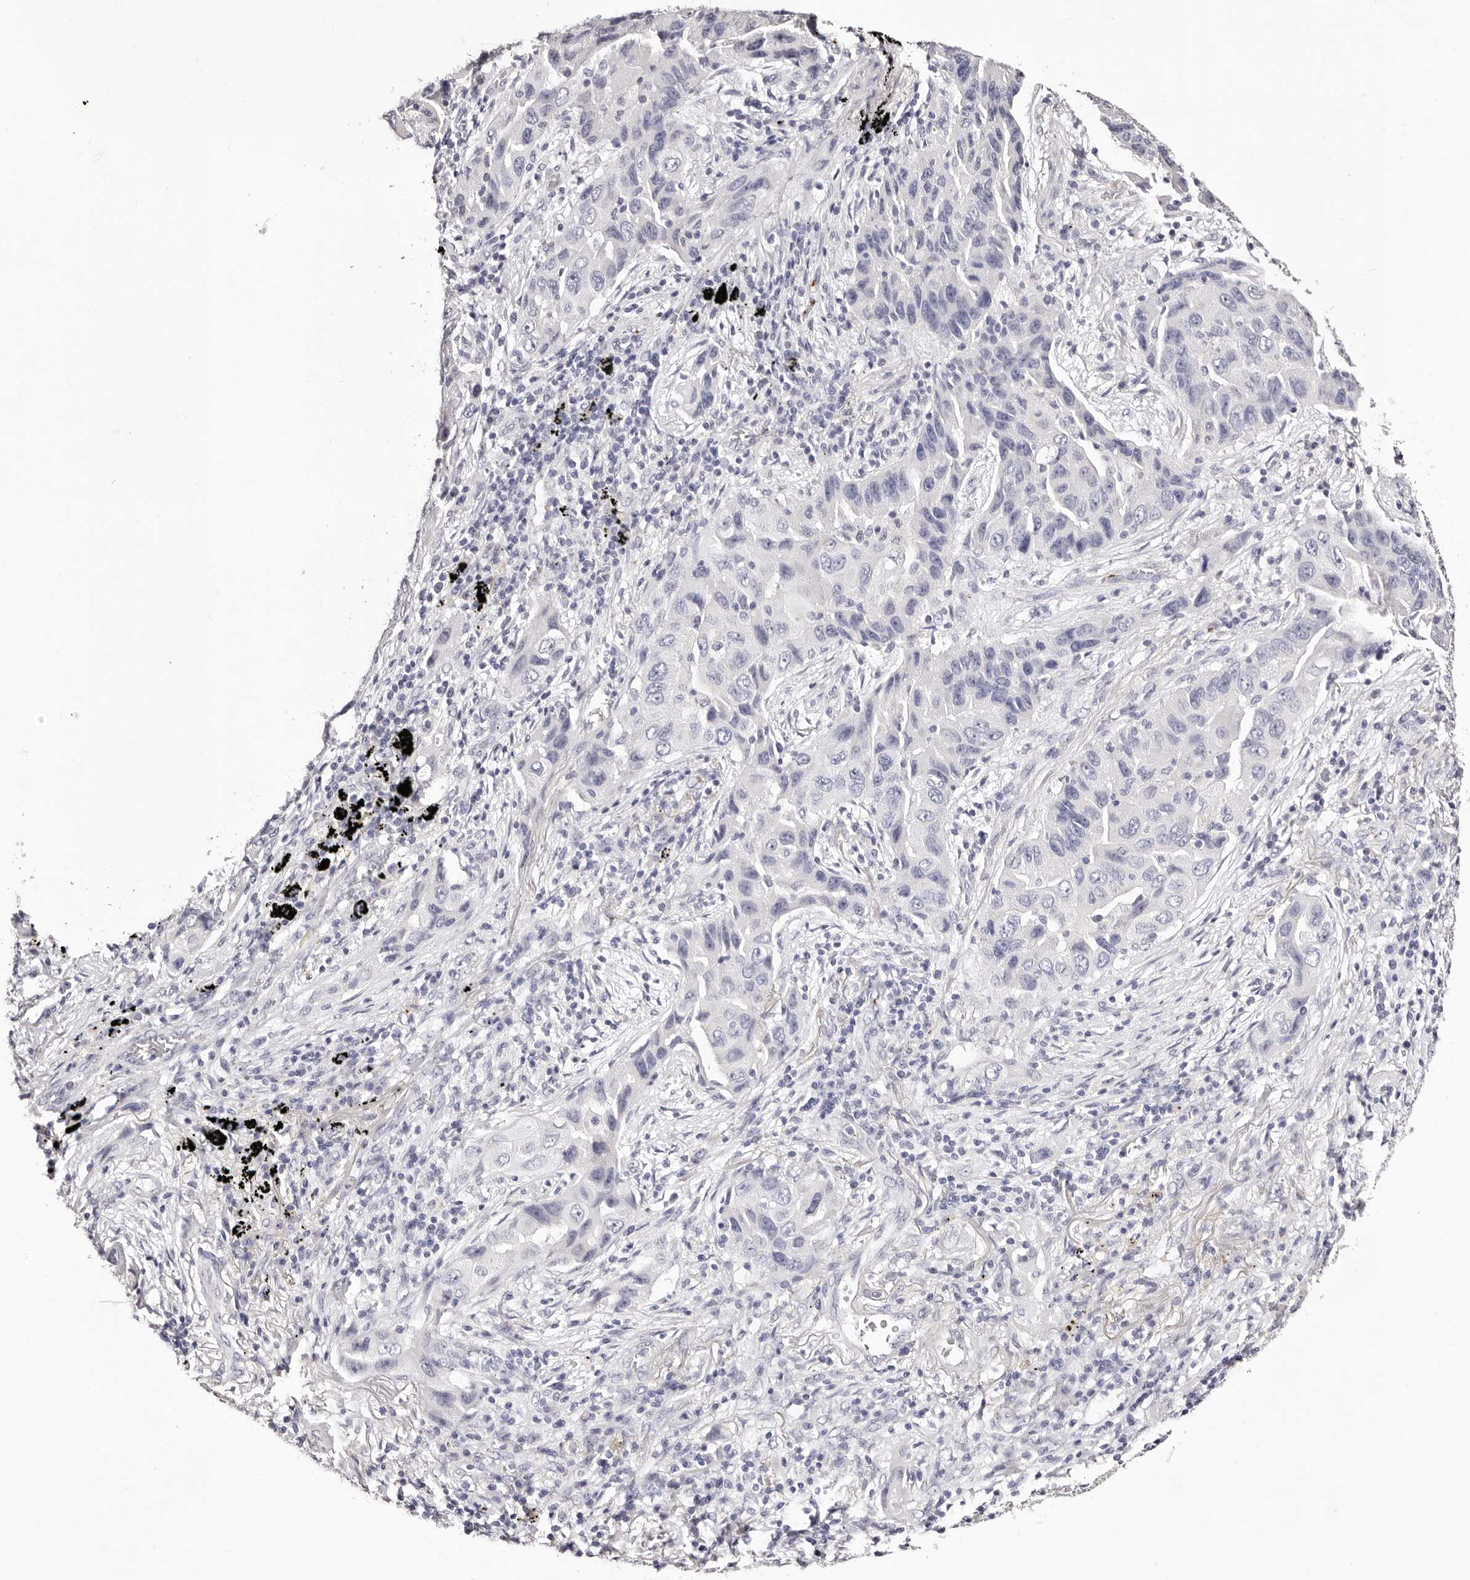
{"staining": {"intensity": "negative", "quantity": "none", "location": "none"}, "tissue": "lung cancer", "cell_type": "Tumor cells", "image_type": "cancer", "snomed": [{"axis": "morphology", "description": "Adenocarcinoma, NOS"}, {"axis": "topography", "description": "Lung"}], "caption": "Immunohistochemistry (IHC) of lung cancer (adenocarcinoma) shows no staining in tumor cells.", "gene": "PF4", "patient": {"sex": "female", "age": 65}}